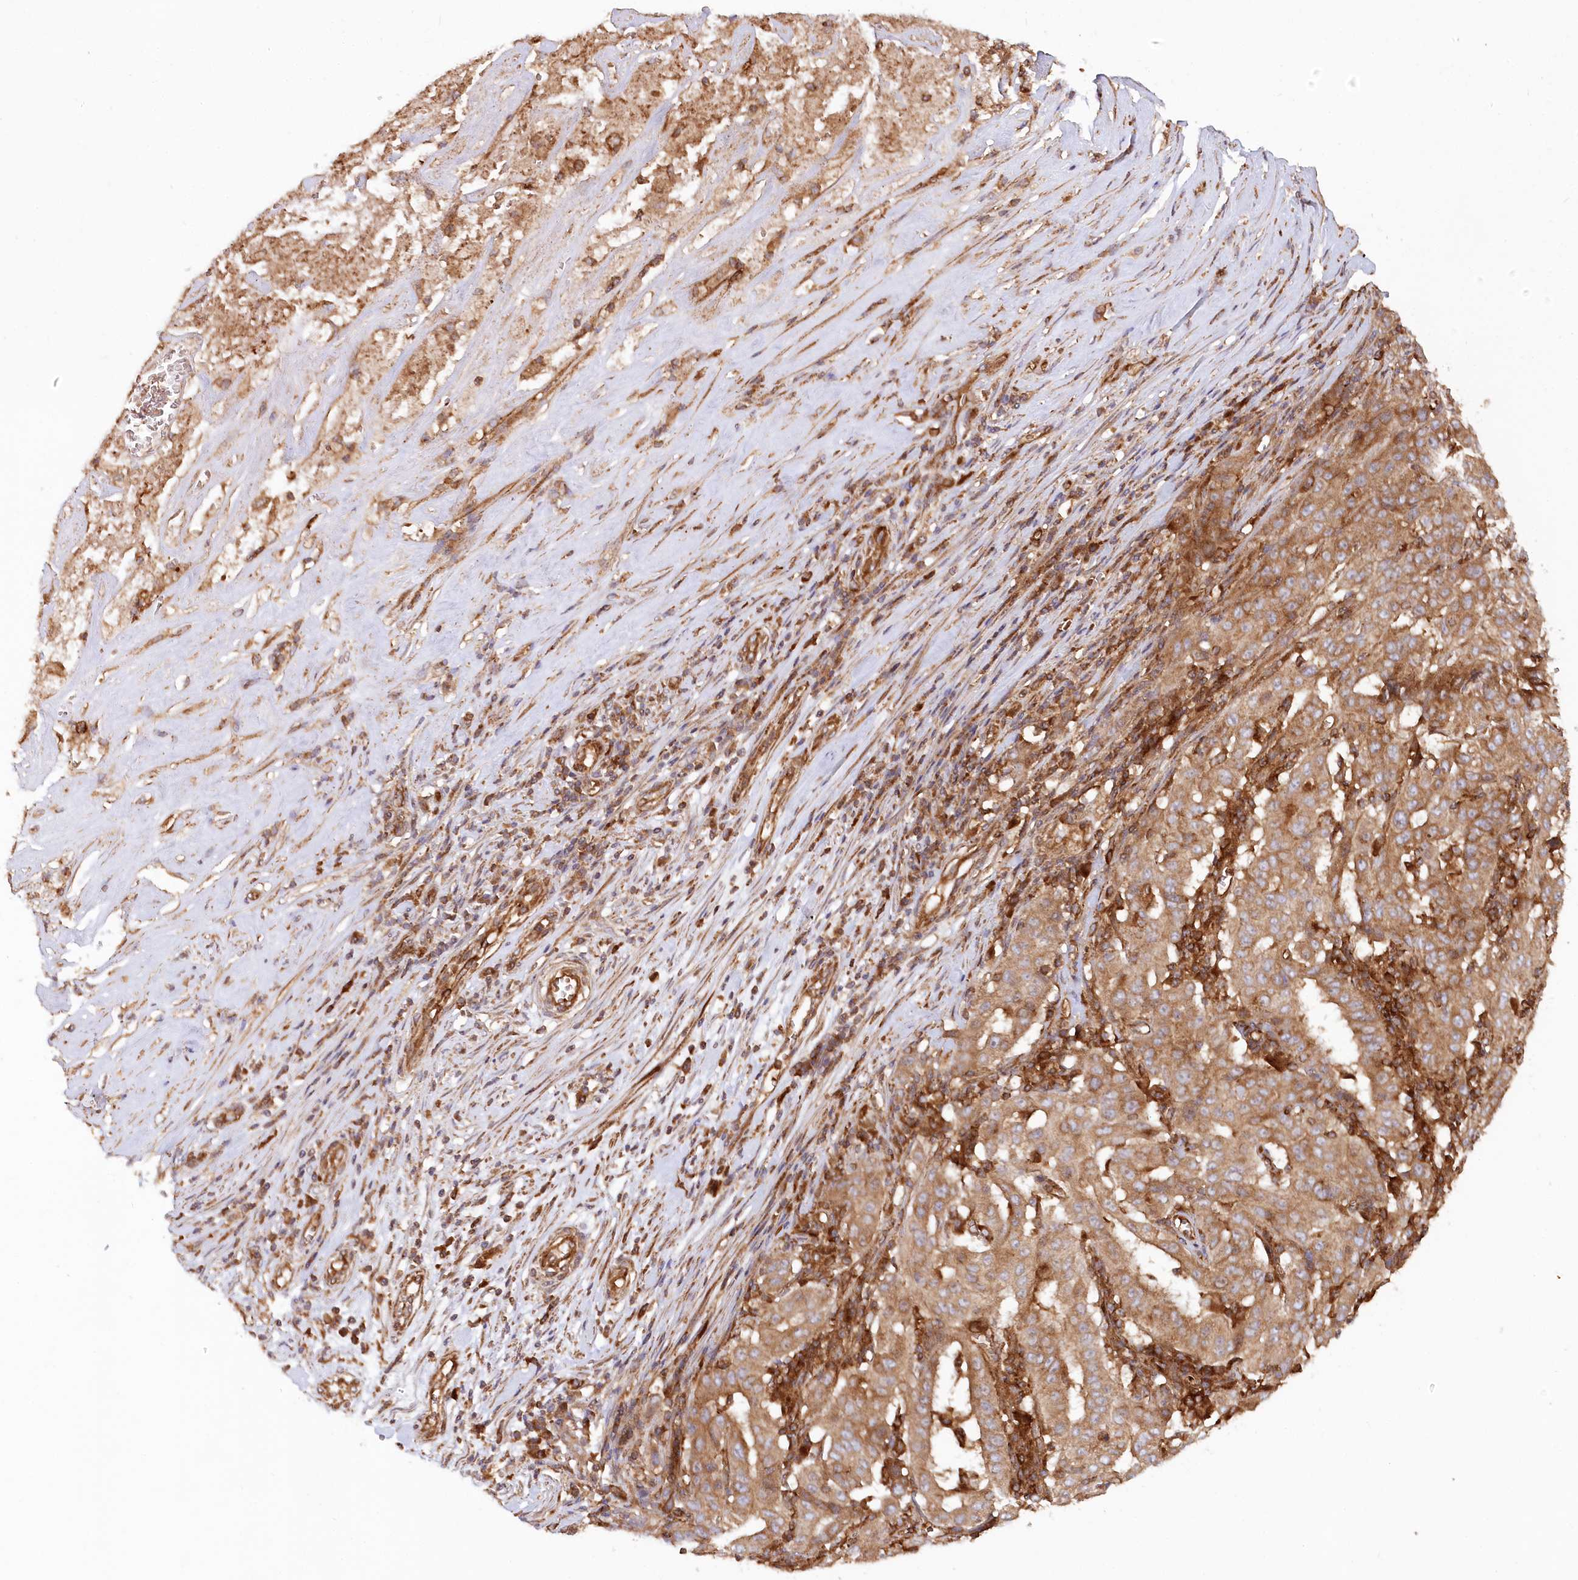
{"staining": {"intensity": "moderate", "quantity": ">75%", "location": "cytoplasmic/membranous"}, "tissue": "pancreatic cancer", "cell_type": "Tumor cells", "image_type": "cancer", "snomed": [{"axis": "morphology", "description": "Adenocarcinoma, NOS"}, {"axis": "topography", "description": "Pancreas"}], "caption": "Immunohistochemical staining of pancreatic cancer (adenocarcinoma) shows medium levels of moderate cytoplasmic/membranous staining in approximately >75% of tumor cells.", "gene": "PAIP2", "patient": {"sex": "male", "age": 63}}